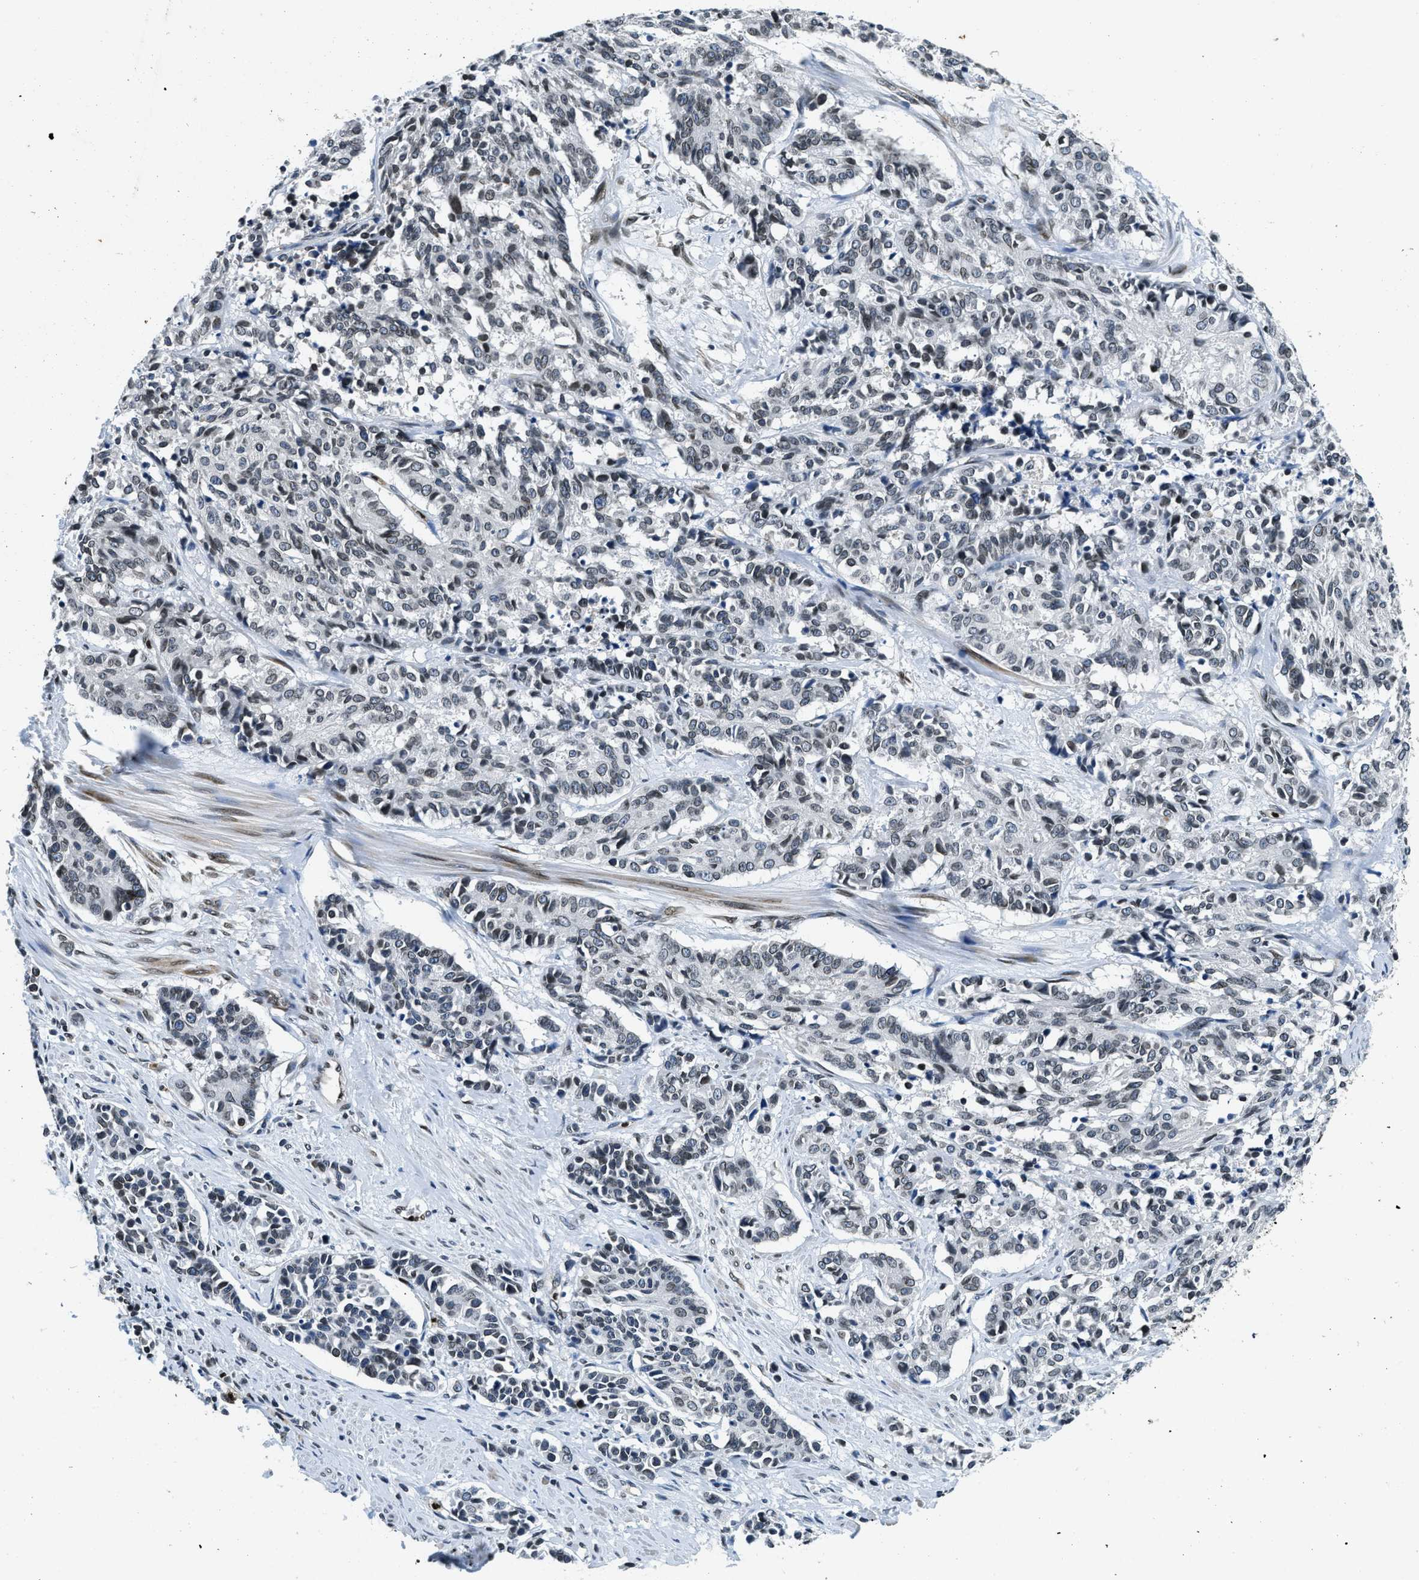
{"staining": {"intensity": "weak", "quantity": "25%-75%", "location": "nuclear"}, "tissue": "cervical cancer", "cell_type": "Tumor cells", "image_type": "cancer", "snomed": [{"axis": "morphology", "description": "Squamous cell carcinoma, NOS"}, {"axis": "topography", "description": "Cervix"}], "caption": "There is low levels of weak nuclear expression in tumor cells of squamous cell carcinoma (cervical), as demonstrated by immunohistochemical staining (brown color).", "gene": "ZC3HC1", "patient": {"sex": "female", "age": 35}}